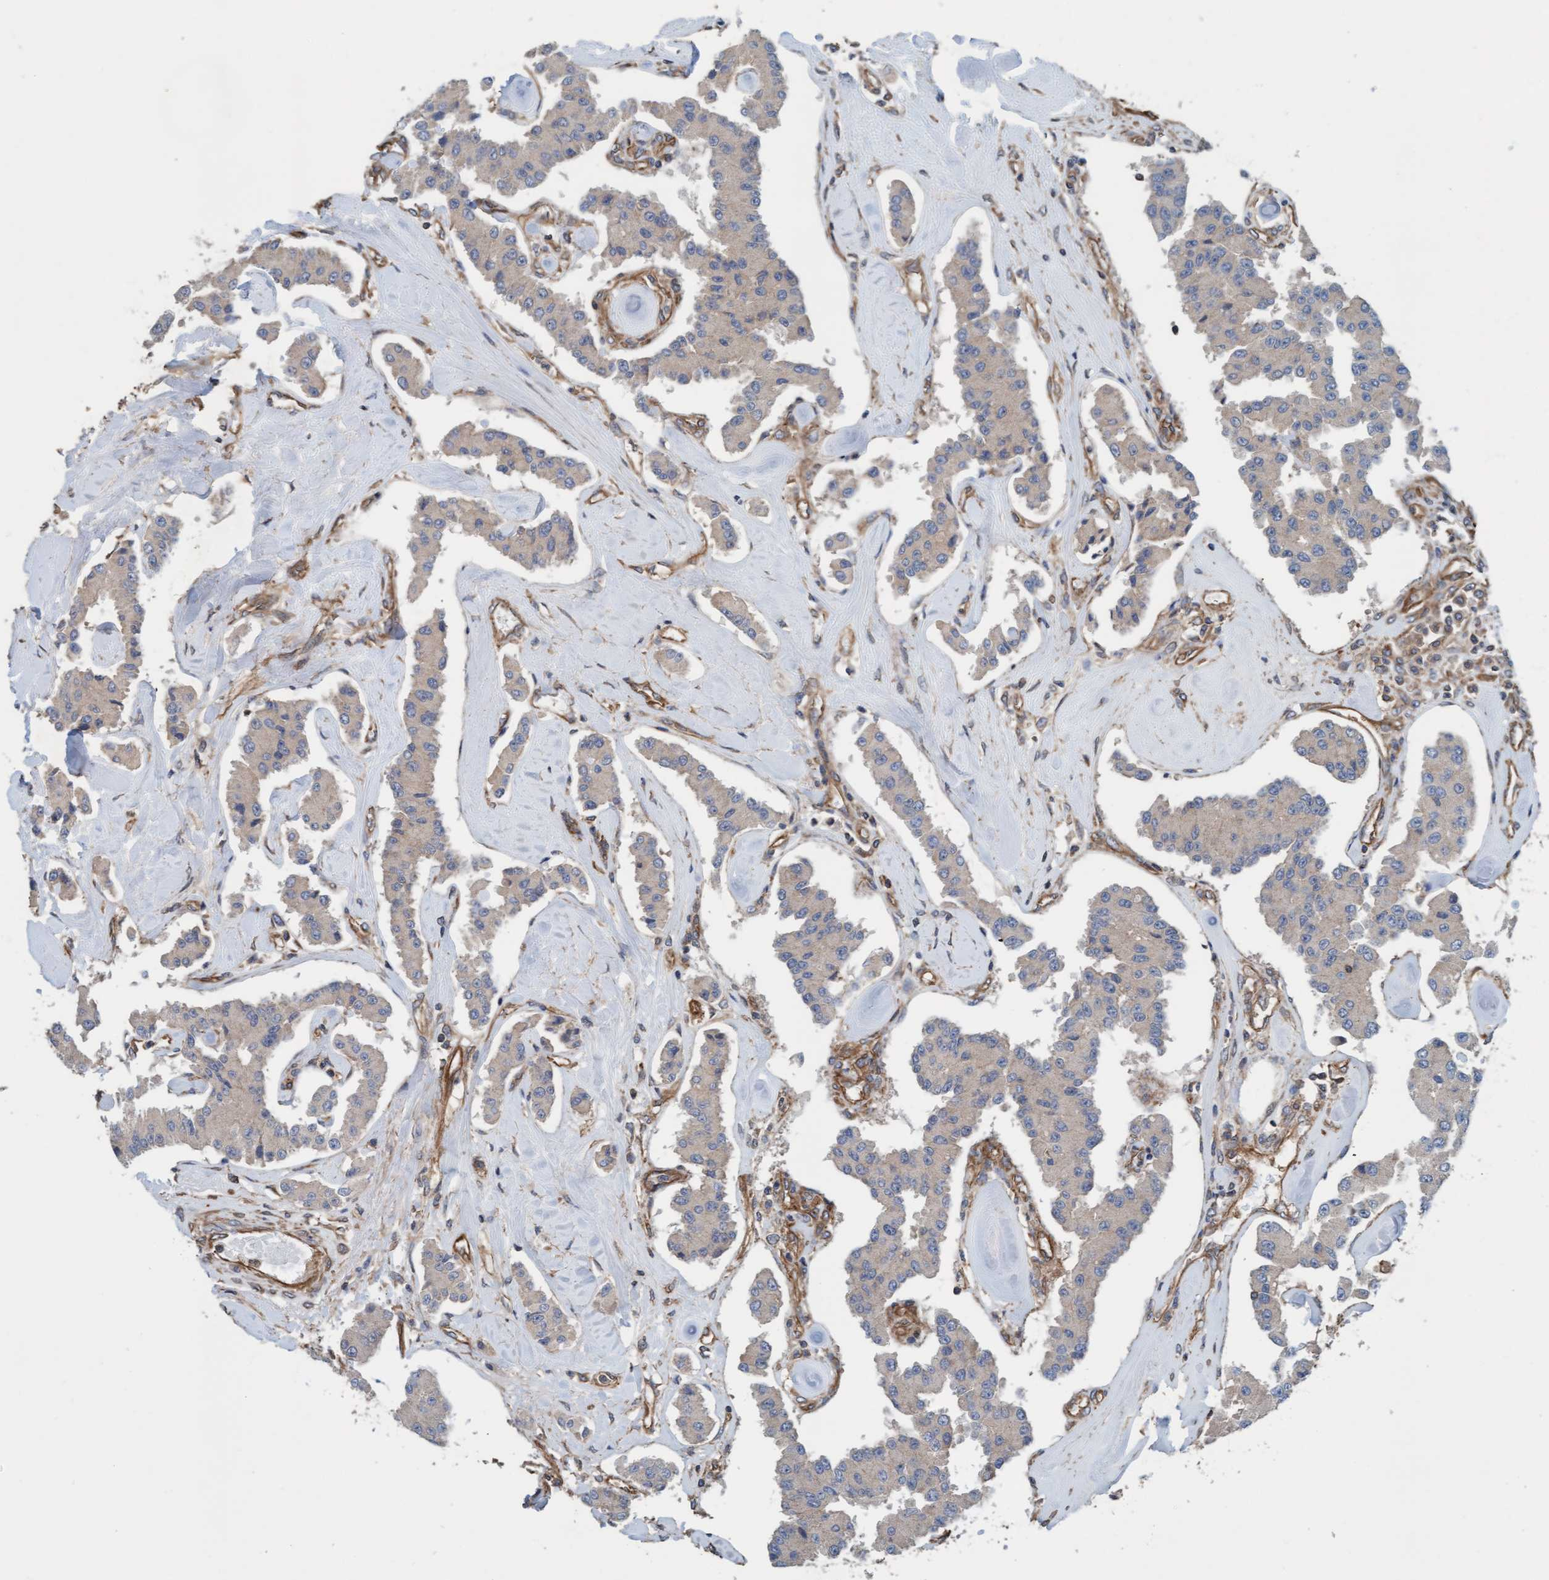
{"staining": {"intensity": "weak", "quantity": ">75%", "location": "cytoplasmic/membranous"}, "tissue": "carcinoid", "cell_type": "Tumor cells", "image_type": "cancer", "snomed": [{"axis": "morphology", "description": "Carcinoid, malignant, NOS"}, {"axis": "topography", "description": "Pancreas"}], "caption": "Carcinoid stained for a protein (brown) demonstrates weak cytoplasmic/membranous positive expression in about >75% of tumor cells.", "gene": "STXBP4", "patient": {"sex": "male", "age": 41}}